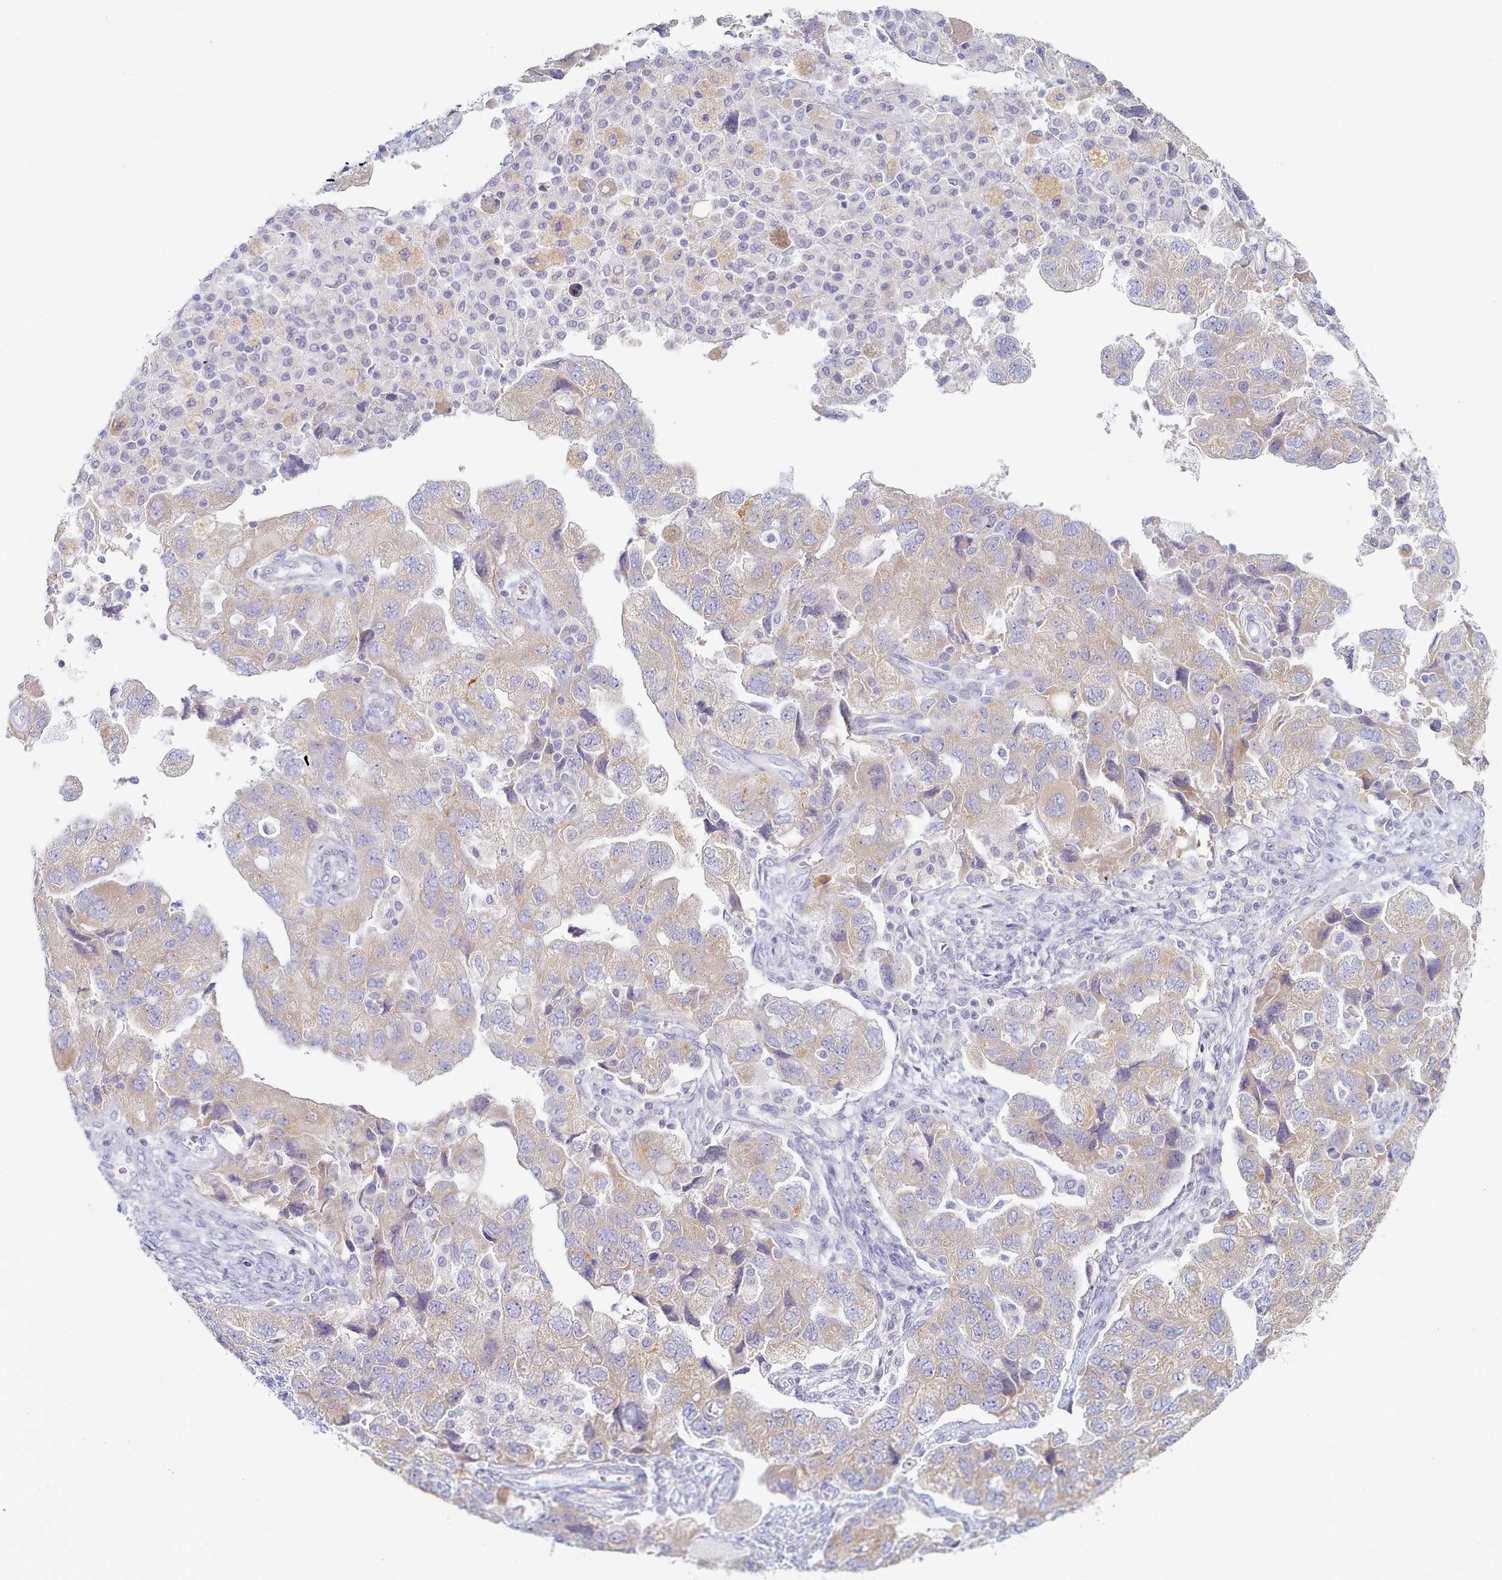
{"staining": {"intensity": "weak", "quantity": "25%-75%", "location": "cytoplasmic/membranous"}, "tissue": "ovarian cancer", "cell_type": "Tumor cells", "image_type": "cancer", "snomed": [{"axis": "morphology", "description": "Carcinoma, NOS"}, {"axis": "morphology", "description": "Cystadenocarcinoma, serous, NOS"}, {"axis": "topography", "description": "Ovary"}], "caption": "Human ovarian cancer (carcinoma) stained for a protein (brown) displays weak cytoplasmic/membranous positive positivity in approximately 25%-75% of tumor cells.", "gene": "TYW1B", "patient": {"sex": "female", "age": 69}}